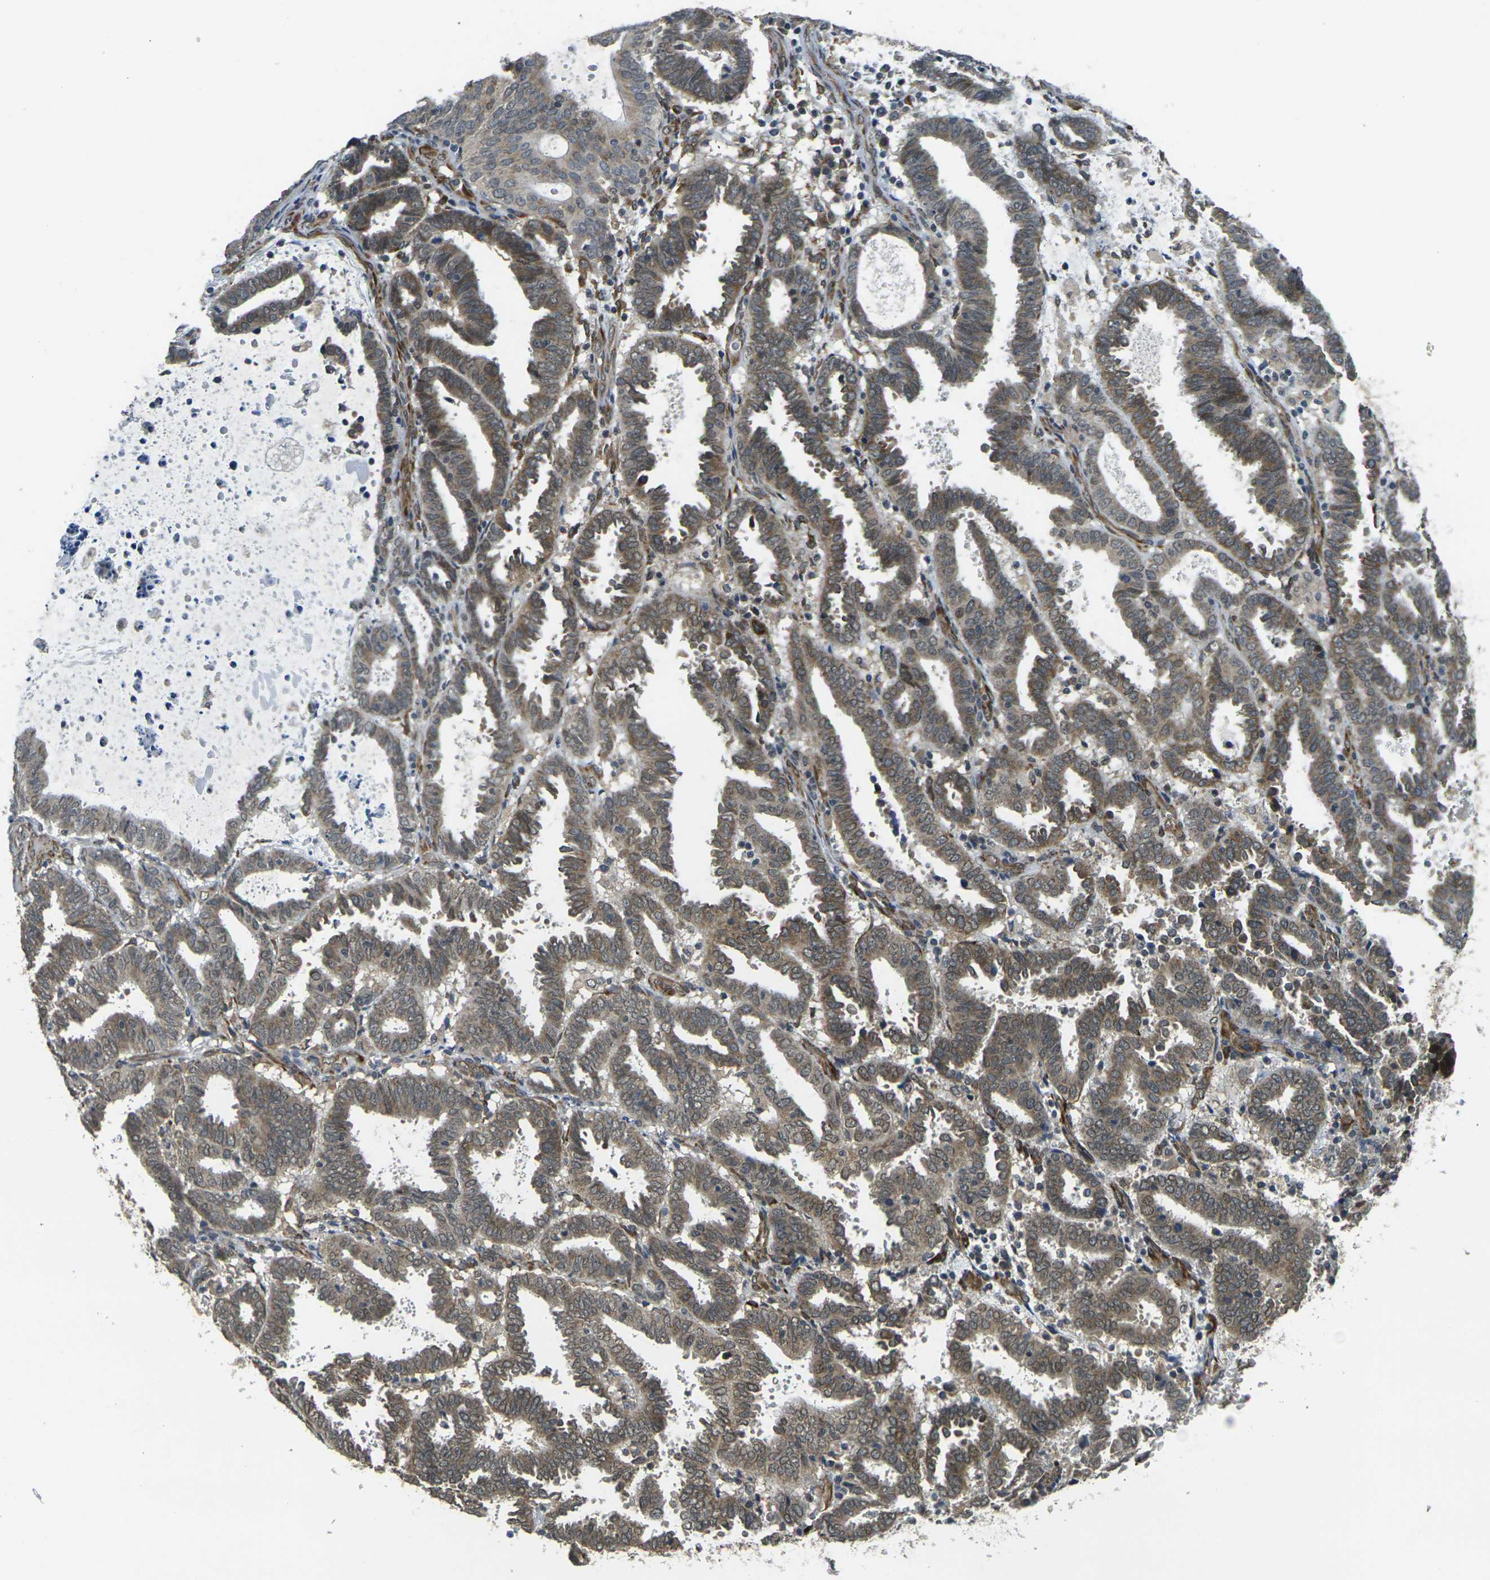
{"staining": {"intensity": "moderate", "quantity": "25%-75%", "location": "cytoplasmic/membranous"}, "tissue": "endometrial cancer", "cell_type": "Tumor cells", "image_type": "cancer", "snomed": [{"axis": "morphology", "description": "Adenocarcinoma, NOS"}, {"axis": "topography", "description": "Uterus"}], "caption": "Endometrial cancer stained for a protein demonstrates moderate cytoplasmic/membranous positivity in tumor cells.", "gene": "FUT11", "patient": {"sex": "female", "age": 83}}